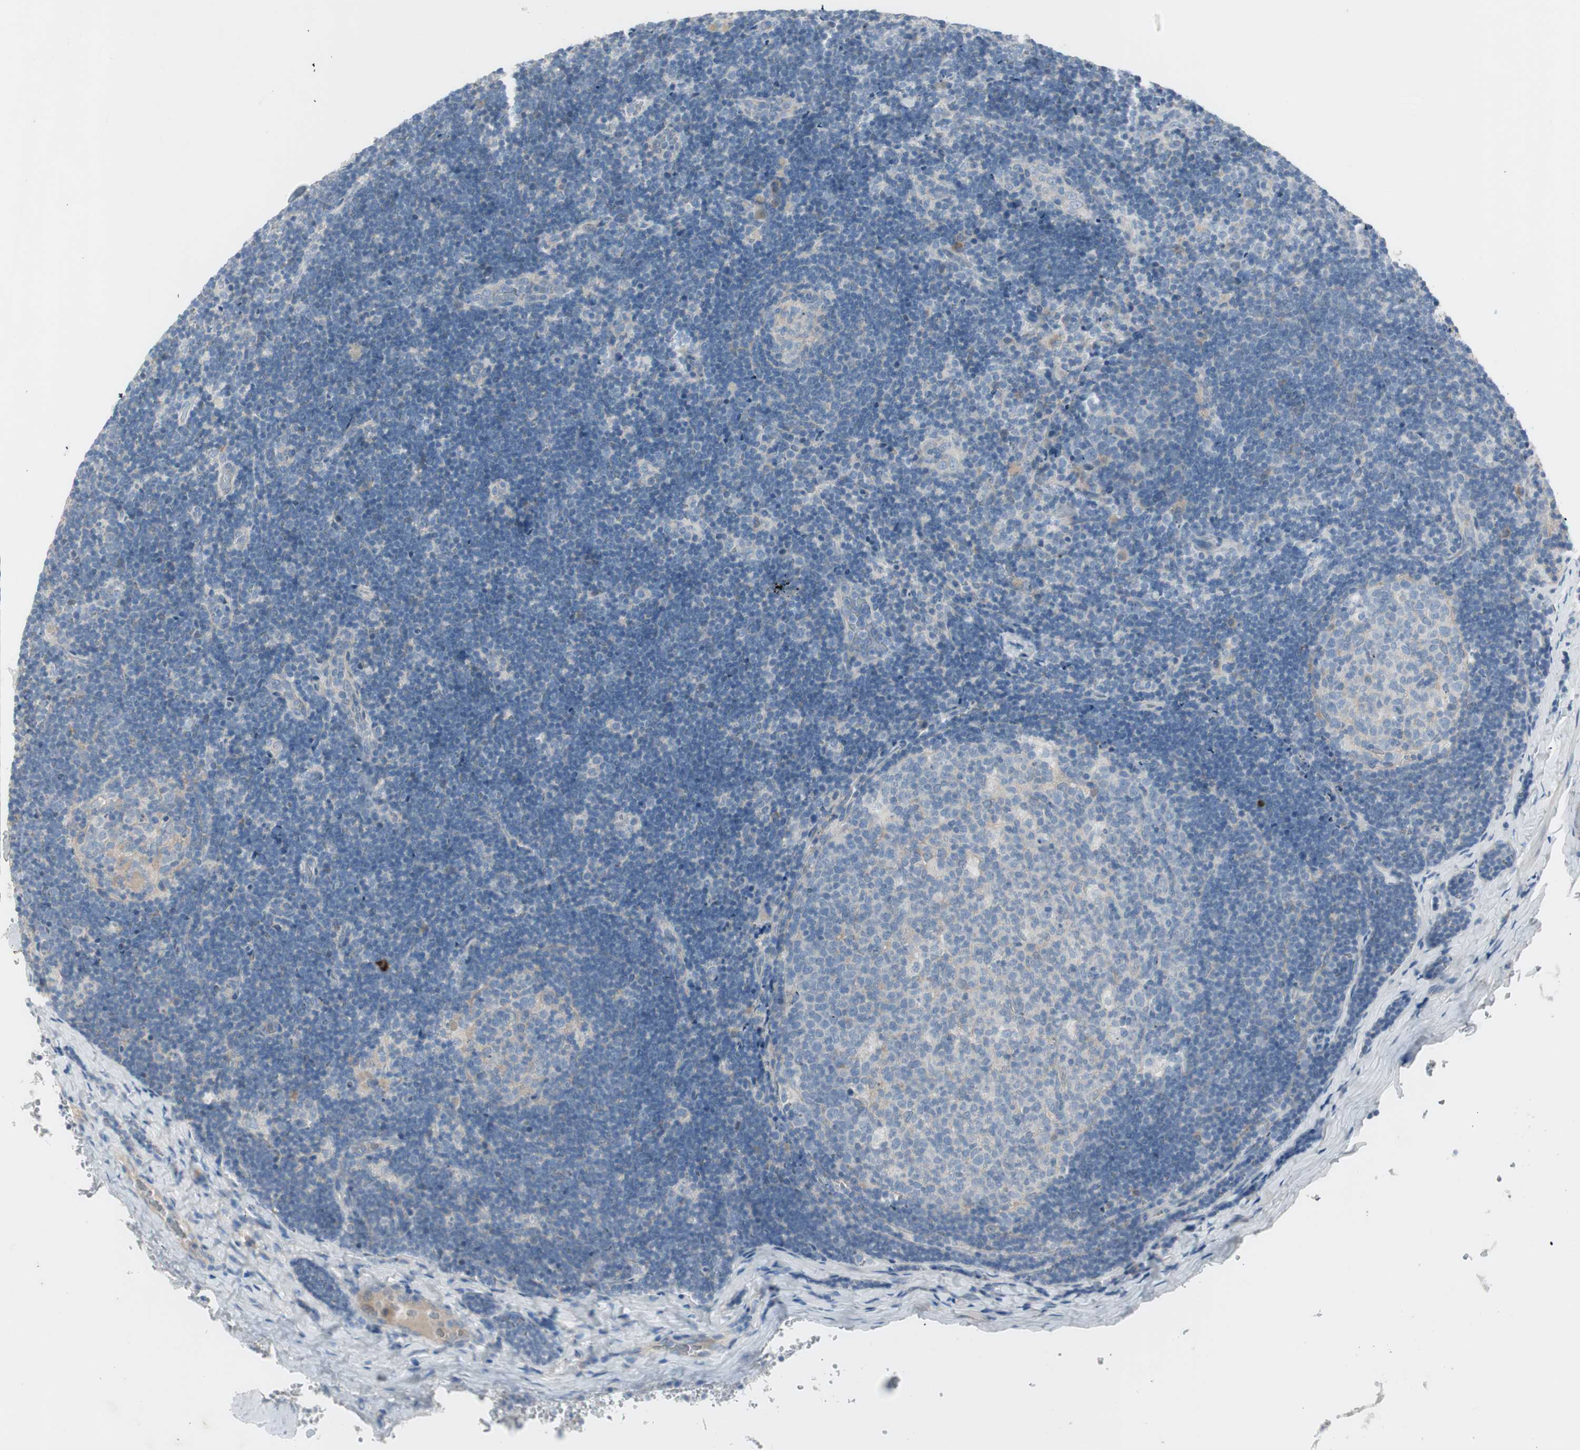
{"staining": {"intensity": "weak", "quantity": "<25%", "location": "cytoplasmic/membranous"}, "tissue": "lymph node", "cell_type": "Germinal center cells", "image_type": "normal", "snomed": [{"axis": "morphology", "description": "Normal tissue, NOS"}, {"axis": "topography", "description": "Lymph node"}], "caption": "Immunohistochemistry (IHC) of normal lymph node reveals no expression in germinal center cells. (DAB (3,3'-diaminobenzidine) IHC with hematoxylin counter stain).", "gene": "MAPRE3", "patient": {"sex": "female", "age": 14}}